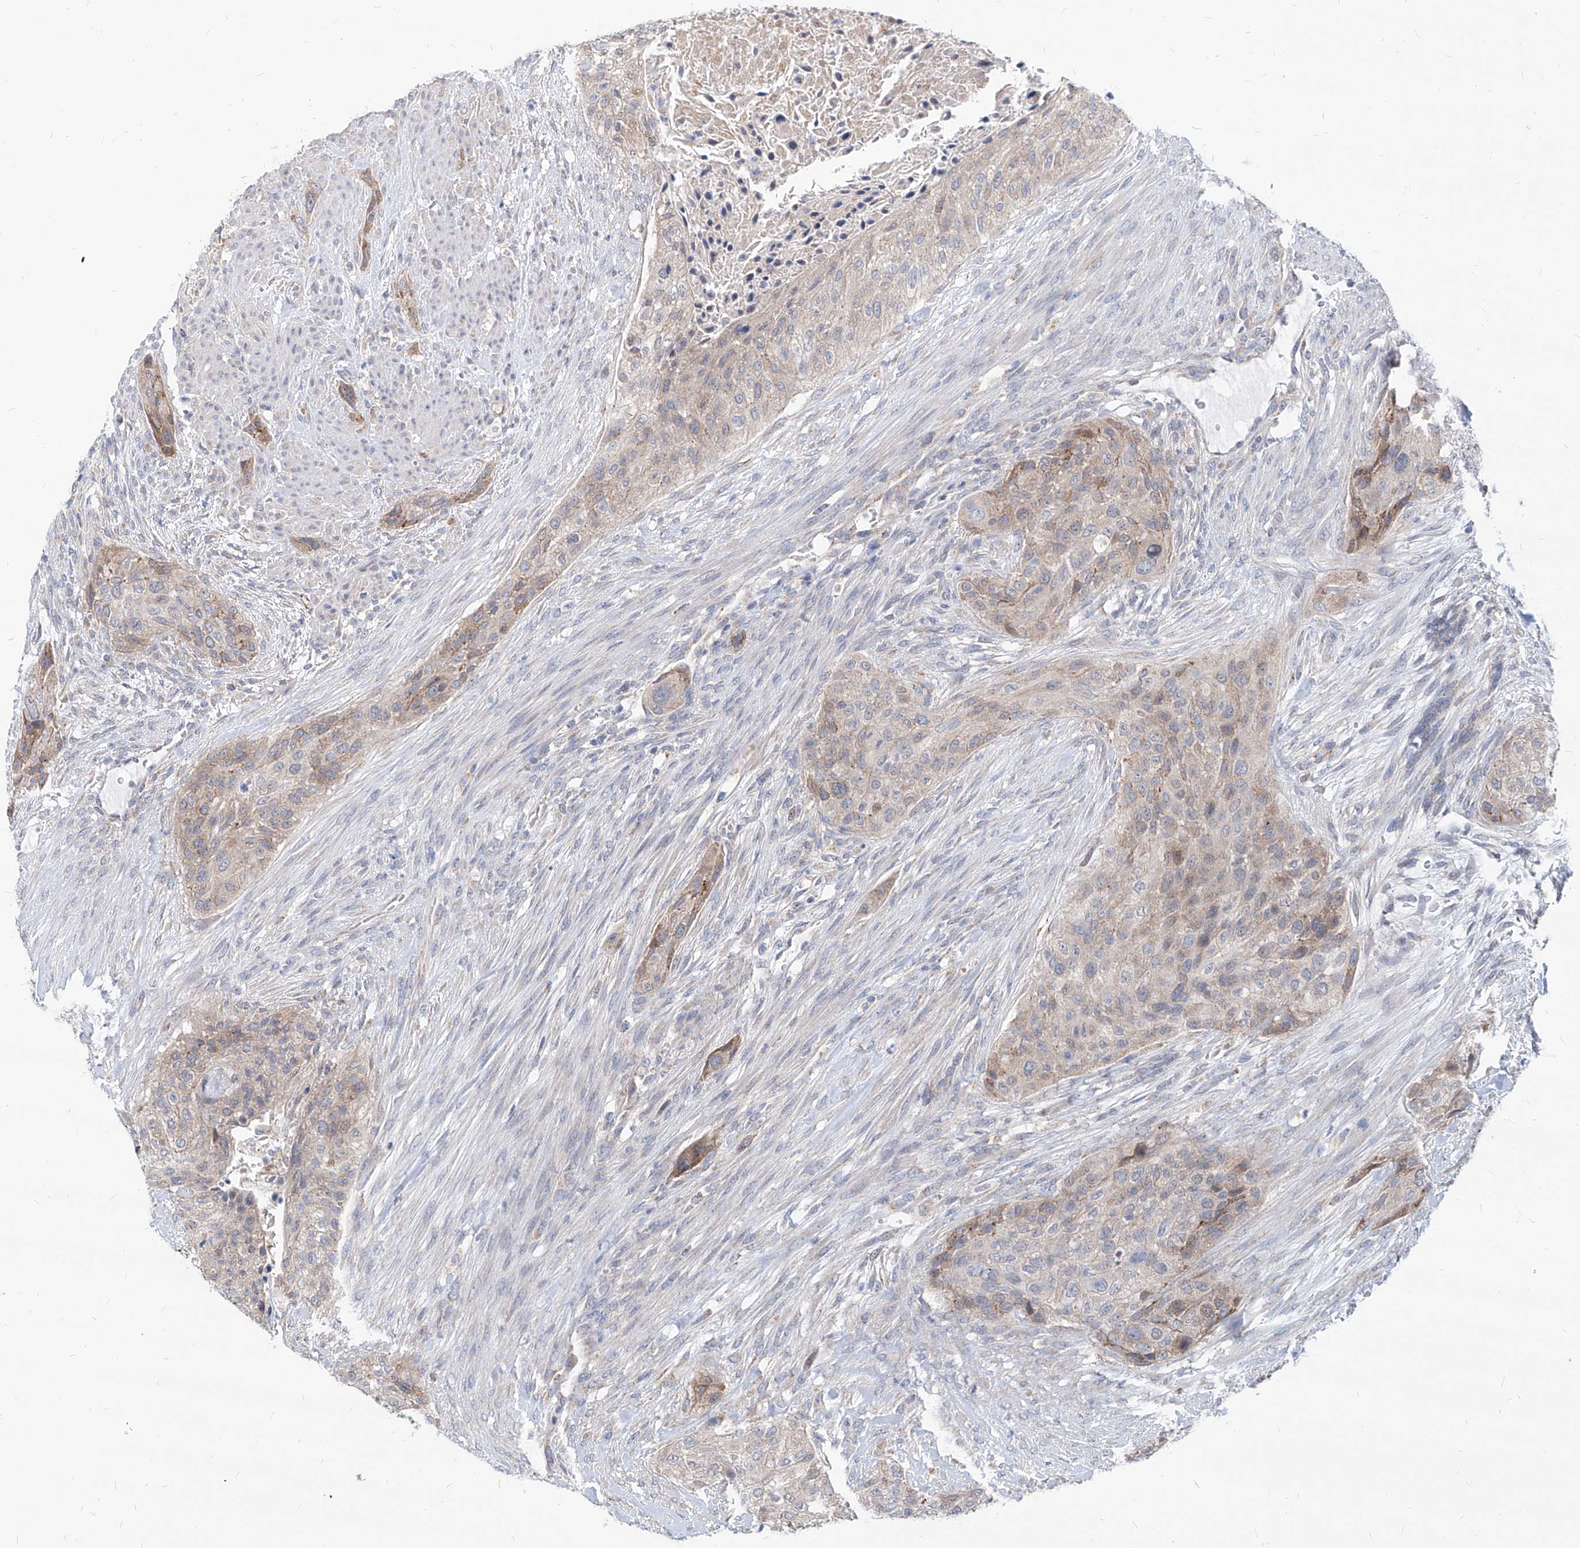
{"staining": {"intensity": "moderate", "quantity": "<25%", "location": "cytoplasmic/membranous"}, "tissue": "urothelial cancer", "cell_type": "Tumor cells", "image_type": "cancer", "snomed": [{"axis": "morphology", "description": "Urothelial carcinoma, High grade"}, {"axis": "topography", "description": "Urinary bladder"}], "caption": "A high-resolution histopathology image shows IHC staining of urothelial cancer, which demonstrates moderate cytoplasmic/membranous expression in about <25% of tumor cells.", "gene": "AGPS", "patient": {"sex": "male", "age": 35}}